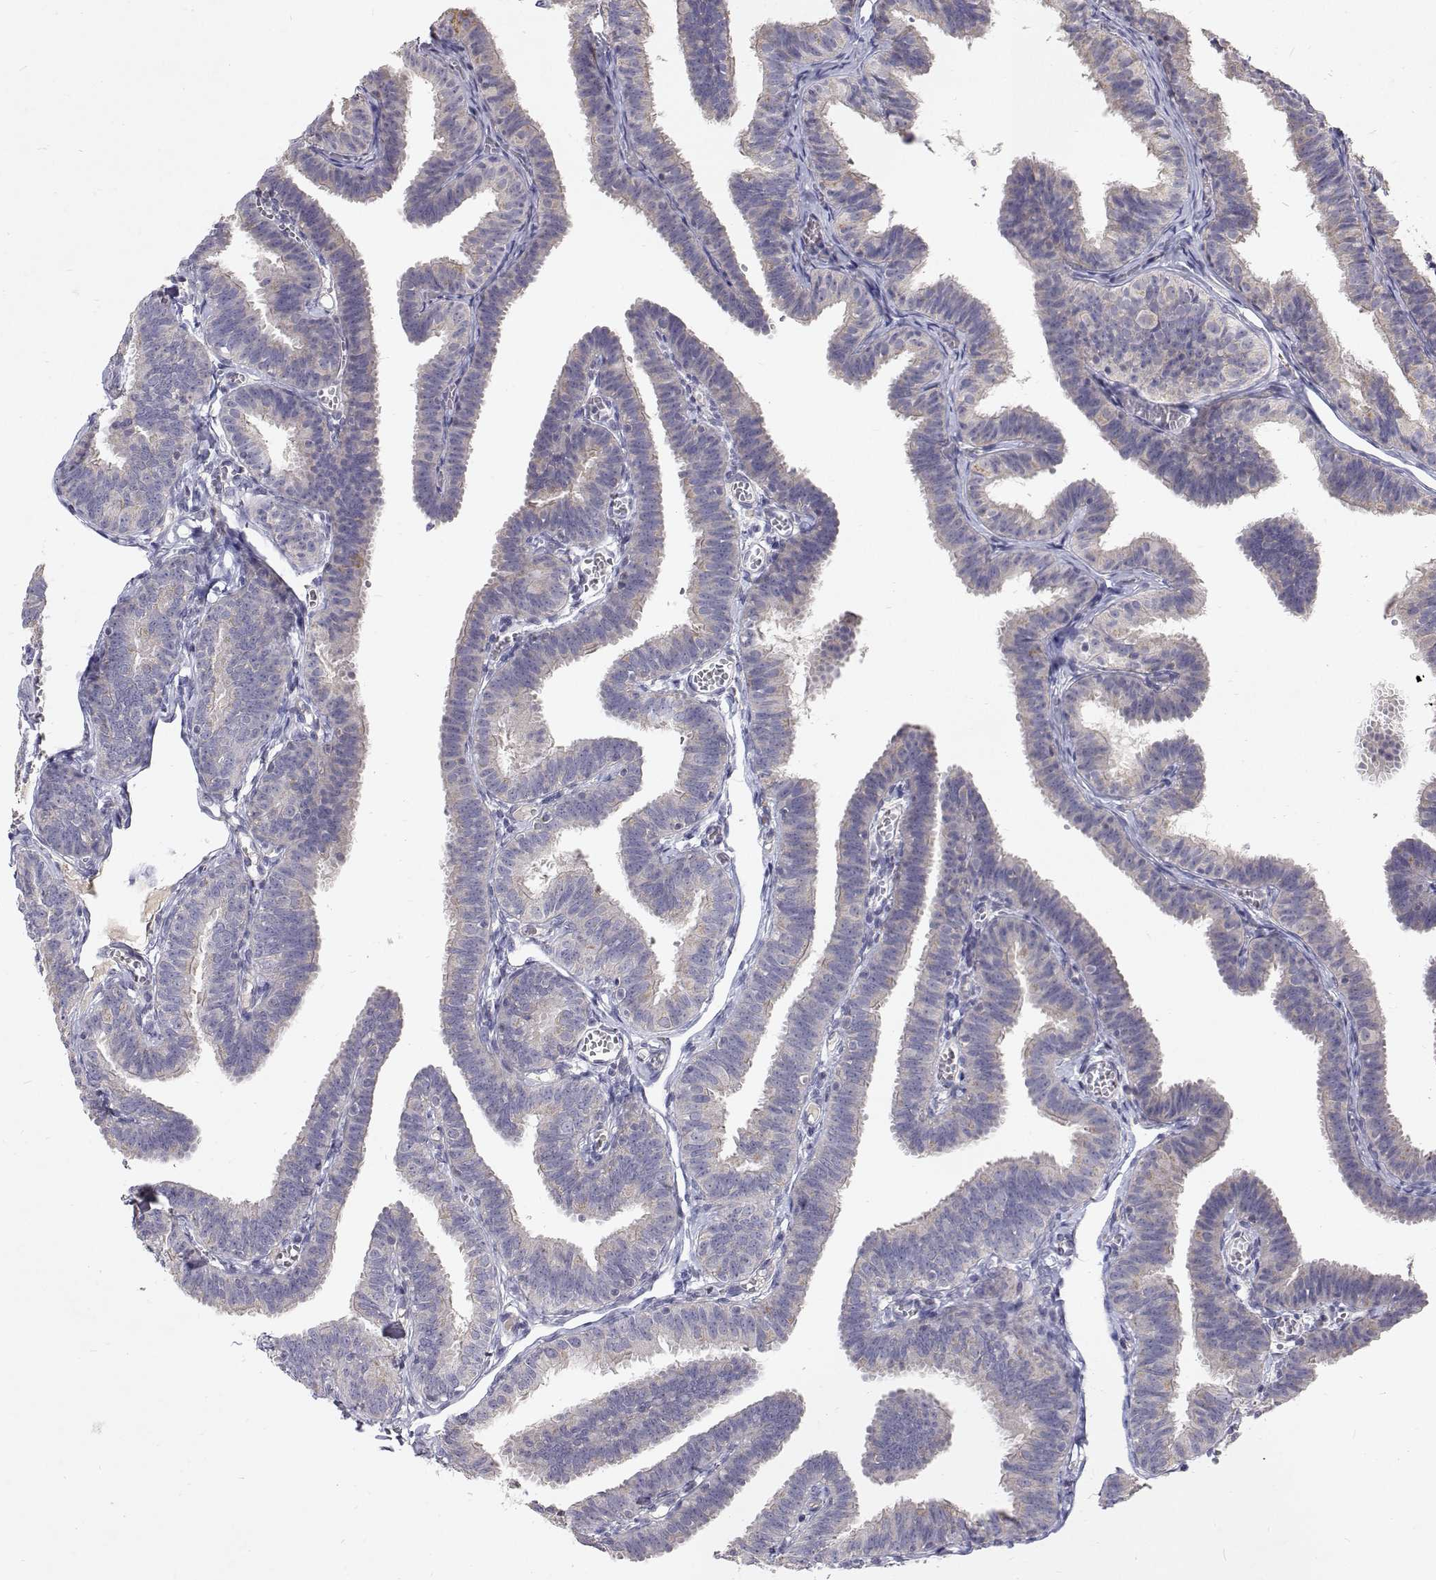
{"staining": {"intensity": "negative", "quantity": "none", "location": "none"}, "tissue": "fallopian tube", "cell_type": "Glandular cells", "image_type": "normal", "snomed": [{"axis": "morphology", "description": "Normal tissue, NOS"}, {"axis": "topography", "description": "Fallopian tube"}], "caption": "The micrograph demonstrates no staining of glandular cells in benign fallopian tube. (DAB (3,3'-diaminobenzidine) immunohistochemistry, high magnification).", "gene": "TRIM60", "patient": {"sex": "female", "age": 25}}